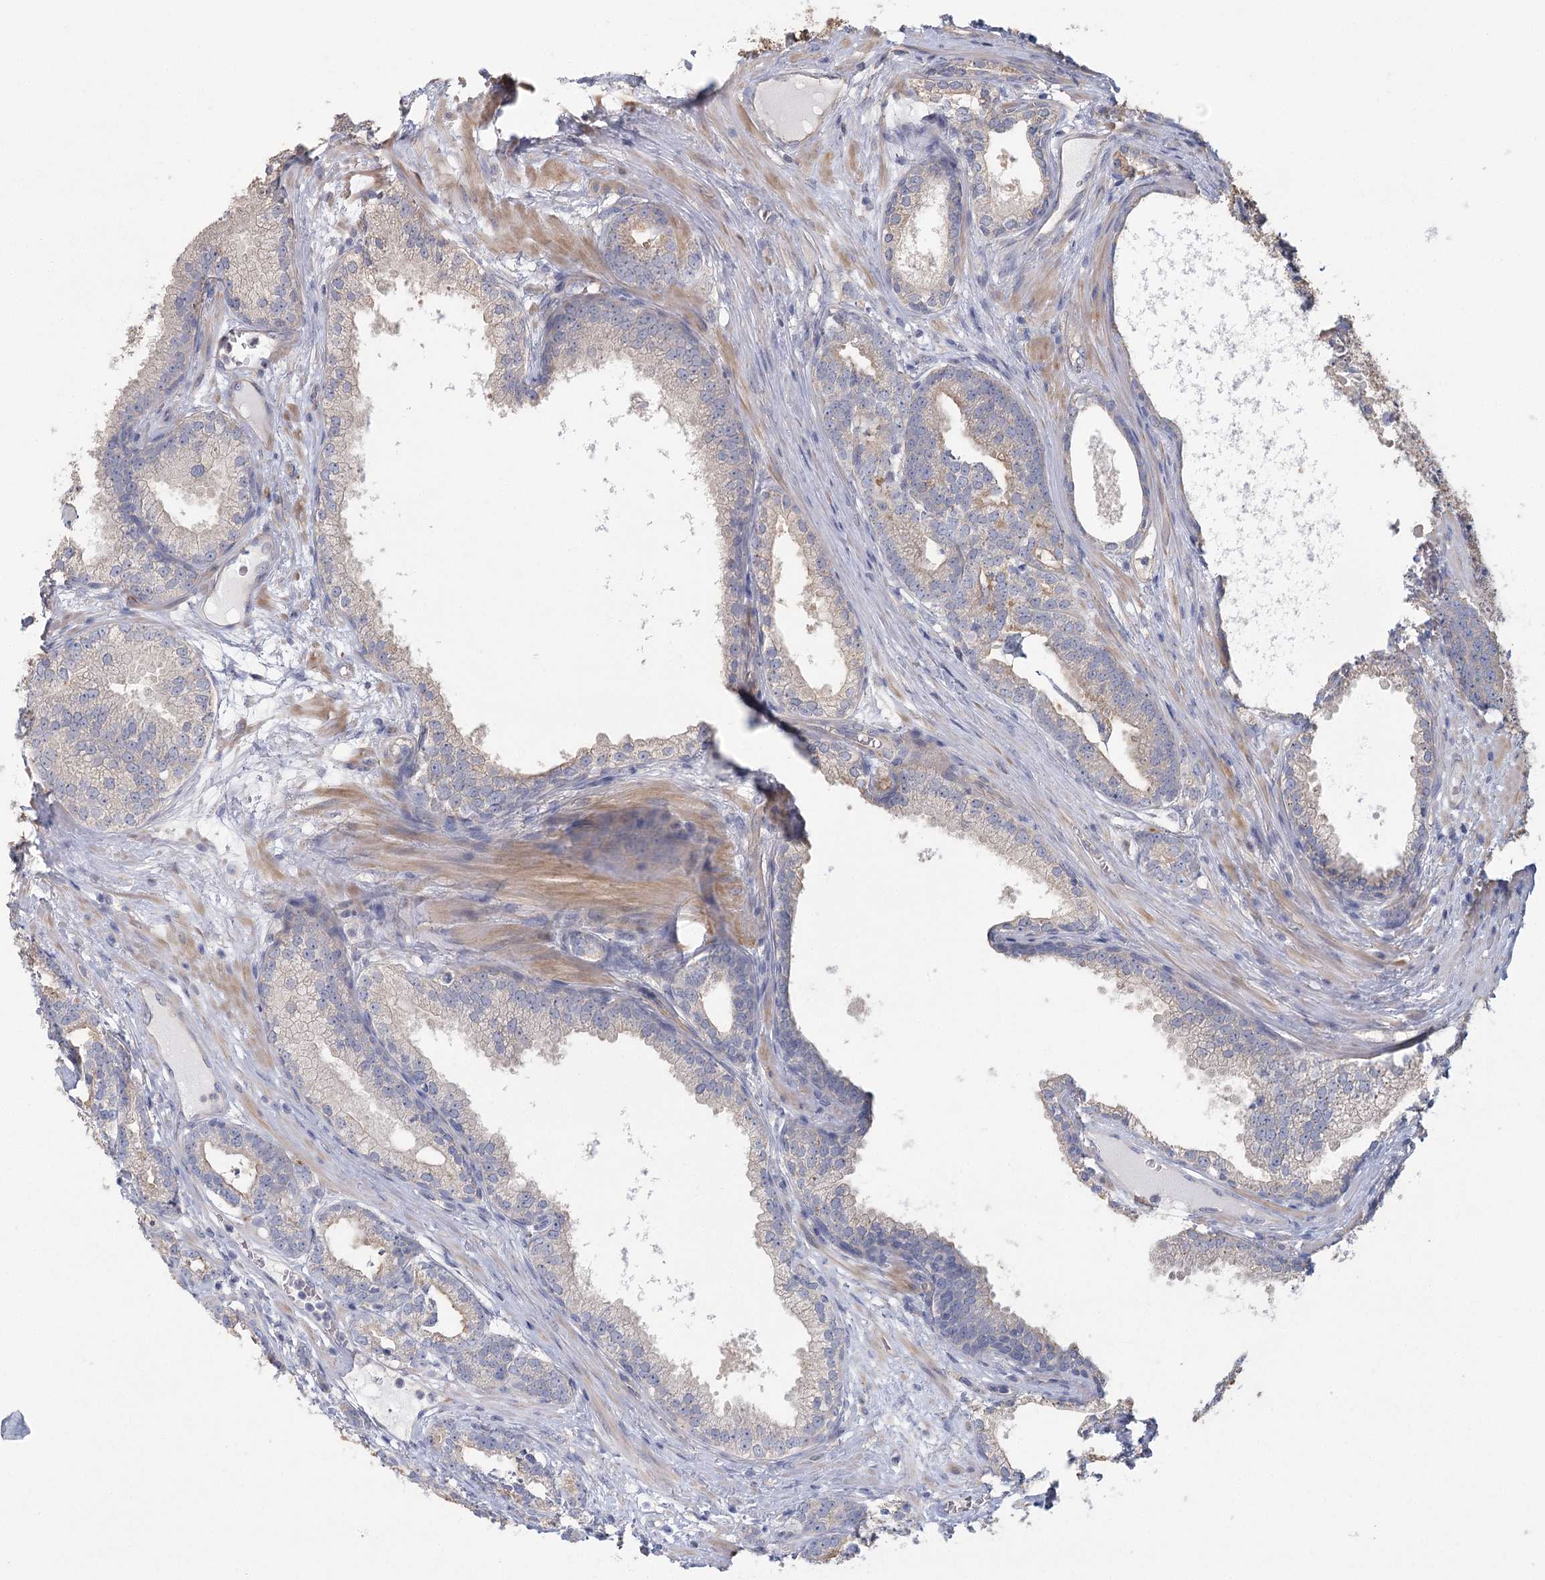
{"staining": {"intensity": "weak", "quantity": "<25%", "location": "cytoplasmic/membranous"}, "tissue": "prostate cancer", "cell_type": "Tumor cells", "image_type": "cancer", "snomed": [{"axis": "morphology", "description": "Adenocarcinoma, High grade"}, {"axis": "topography", "description": "Prostate"}], "caption": "High power microscopy photomicrograph of an immunohistochemistry image of prostate cancer (high-grade adenocarcinoma), revealing no significant expression in tumor cells.", "gene": "CNTLN", "patient": {"sex": "male", "age": 69}}